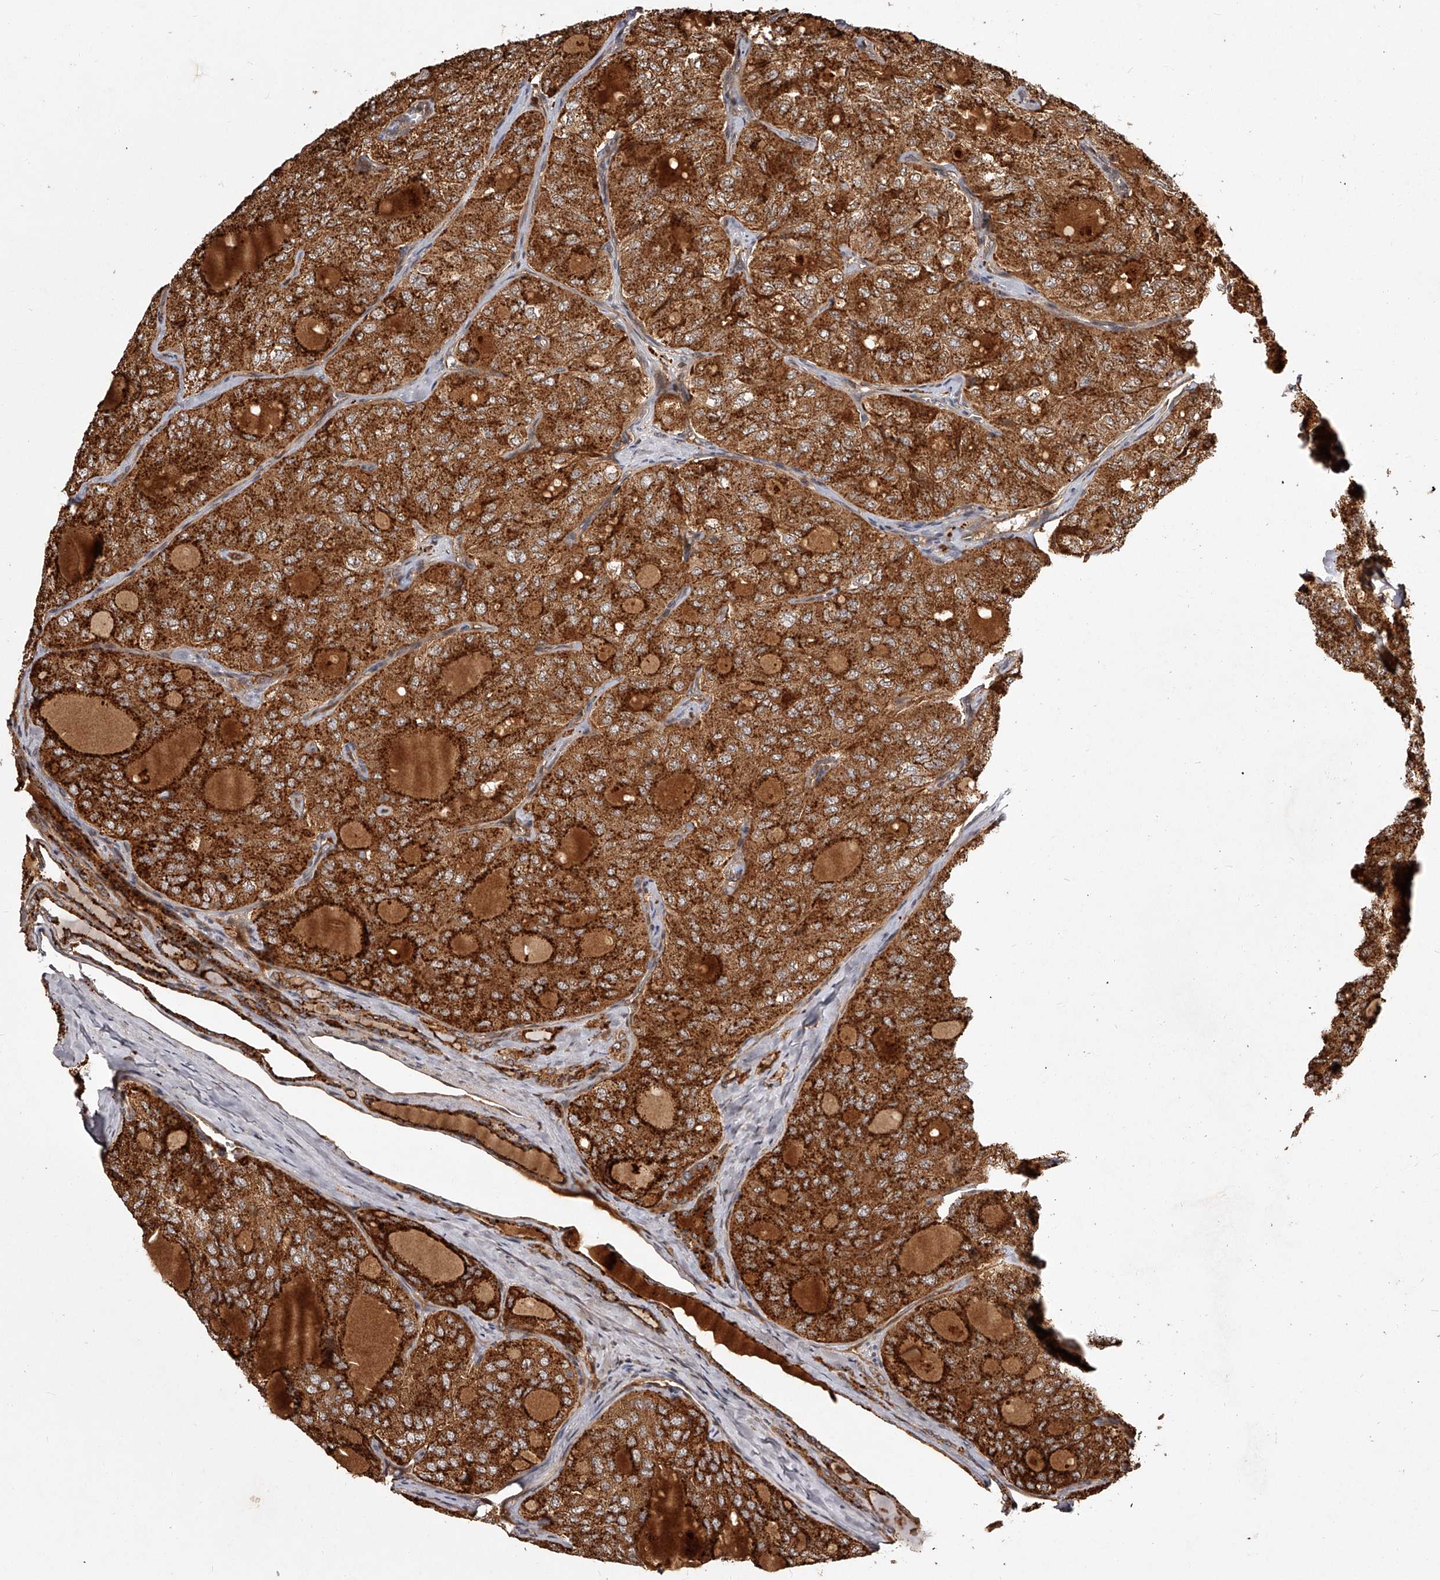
{"staining": {"intensity": "strong", "quantity": ">75%", "location": "cytoplasmic/membranous"}, "tissue": "thyroid cancer", "cell_type": "Tumor cells", "image_type": "cancer", "snomed": [{"axis": "morphology", "description": "Follicular adenoma carcinoma, NOS"}, {"axis": "topography", "description": "Thyroid gland"}], "caption": "Brown immunohistochemical staining in thyroid cancer (follicular adenoma carcinoma) shows strong cytoplasmic/membranous expression in about >75% of tumor cells.", "gene": "CRYZL1", "patient": {"sex": "male", "age": 75}}